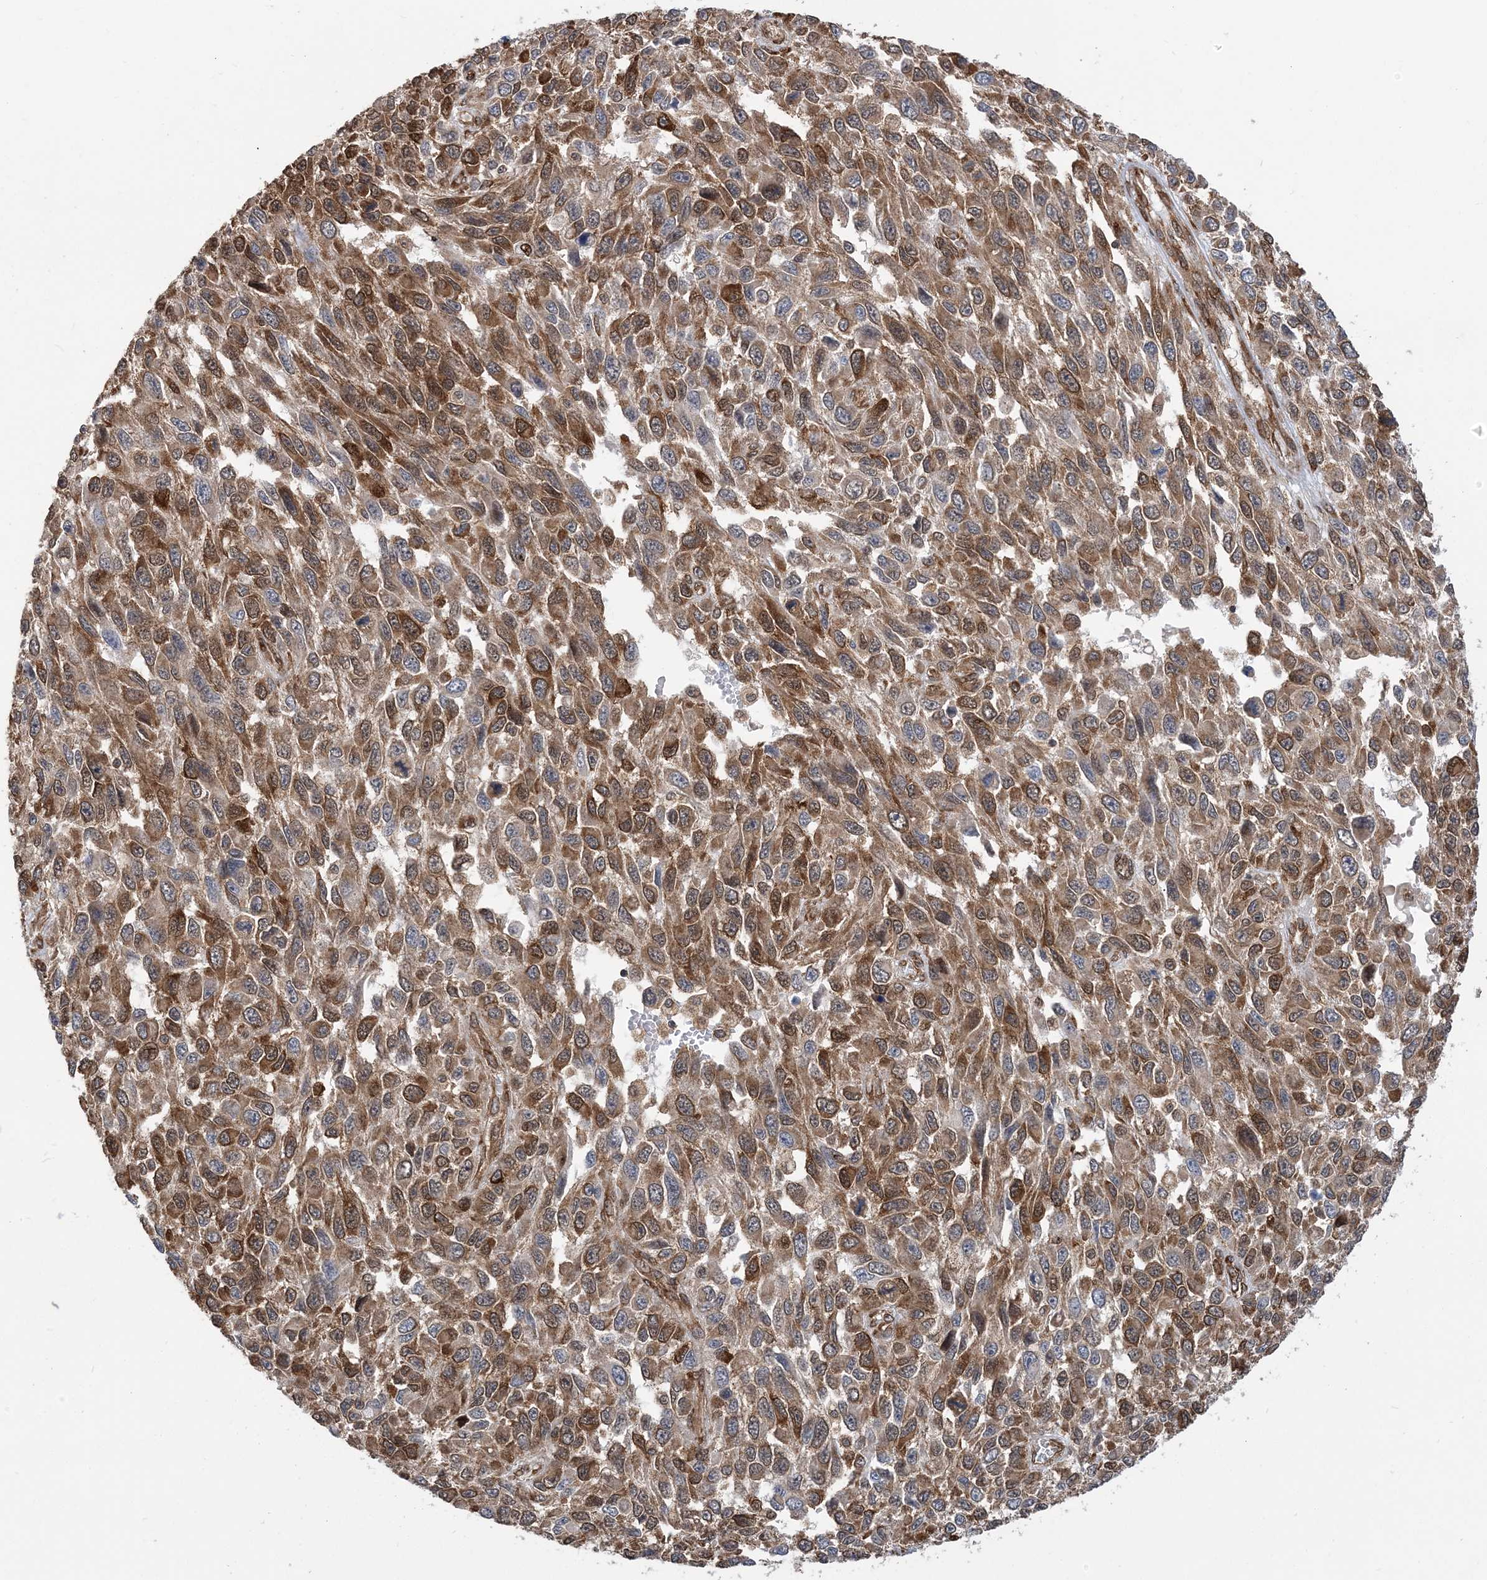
{"staining": {"intensity": "moderate", "quantity": ">75%", "location": "cytoplasmic/membranous"}, "tissue": "melanoma", "cell_type": "Tumor cells", "image_type": "cancer", "snomed": [{"axis": "morphology", "description": "Malignant melanoma, NOS"}, {"axis": "topography", "description": "Skin"}], "caption": "Brown immunohistochemical staining in human melanoma exhibits moderate cytoplasmic/membranous staining in about >75% of tumor cells. (Stains: DAB (3,3'-diaminobenzidine) in brown, nuclei in blue, Microscopy: brightfield microscopy at high magnification).", "gene": "PHF1", "patient": {"sex": "female", "age": 96}}